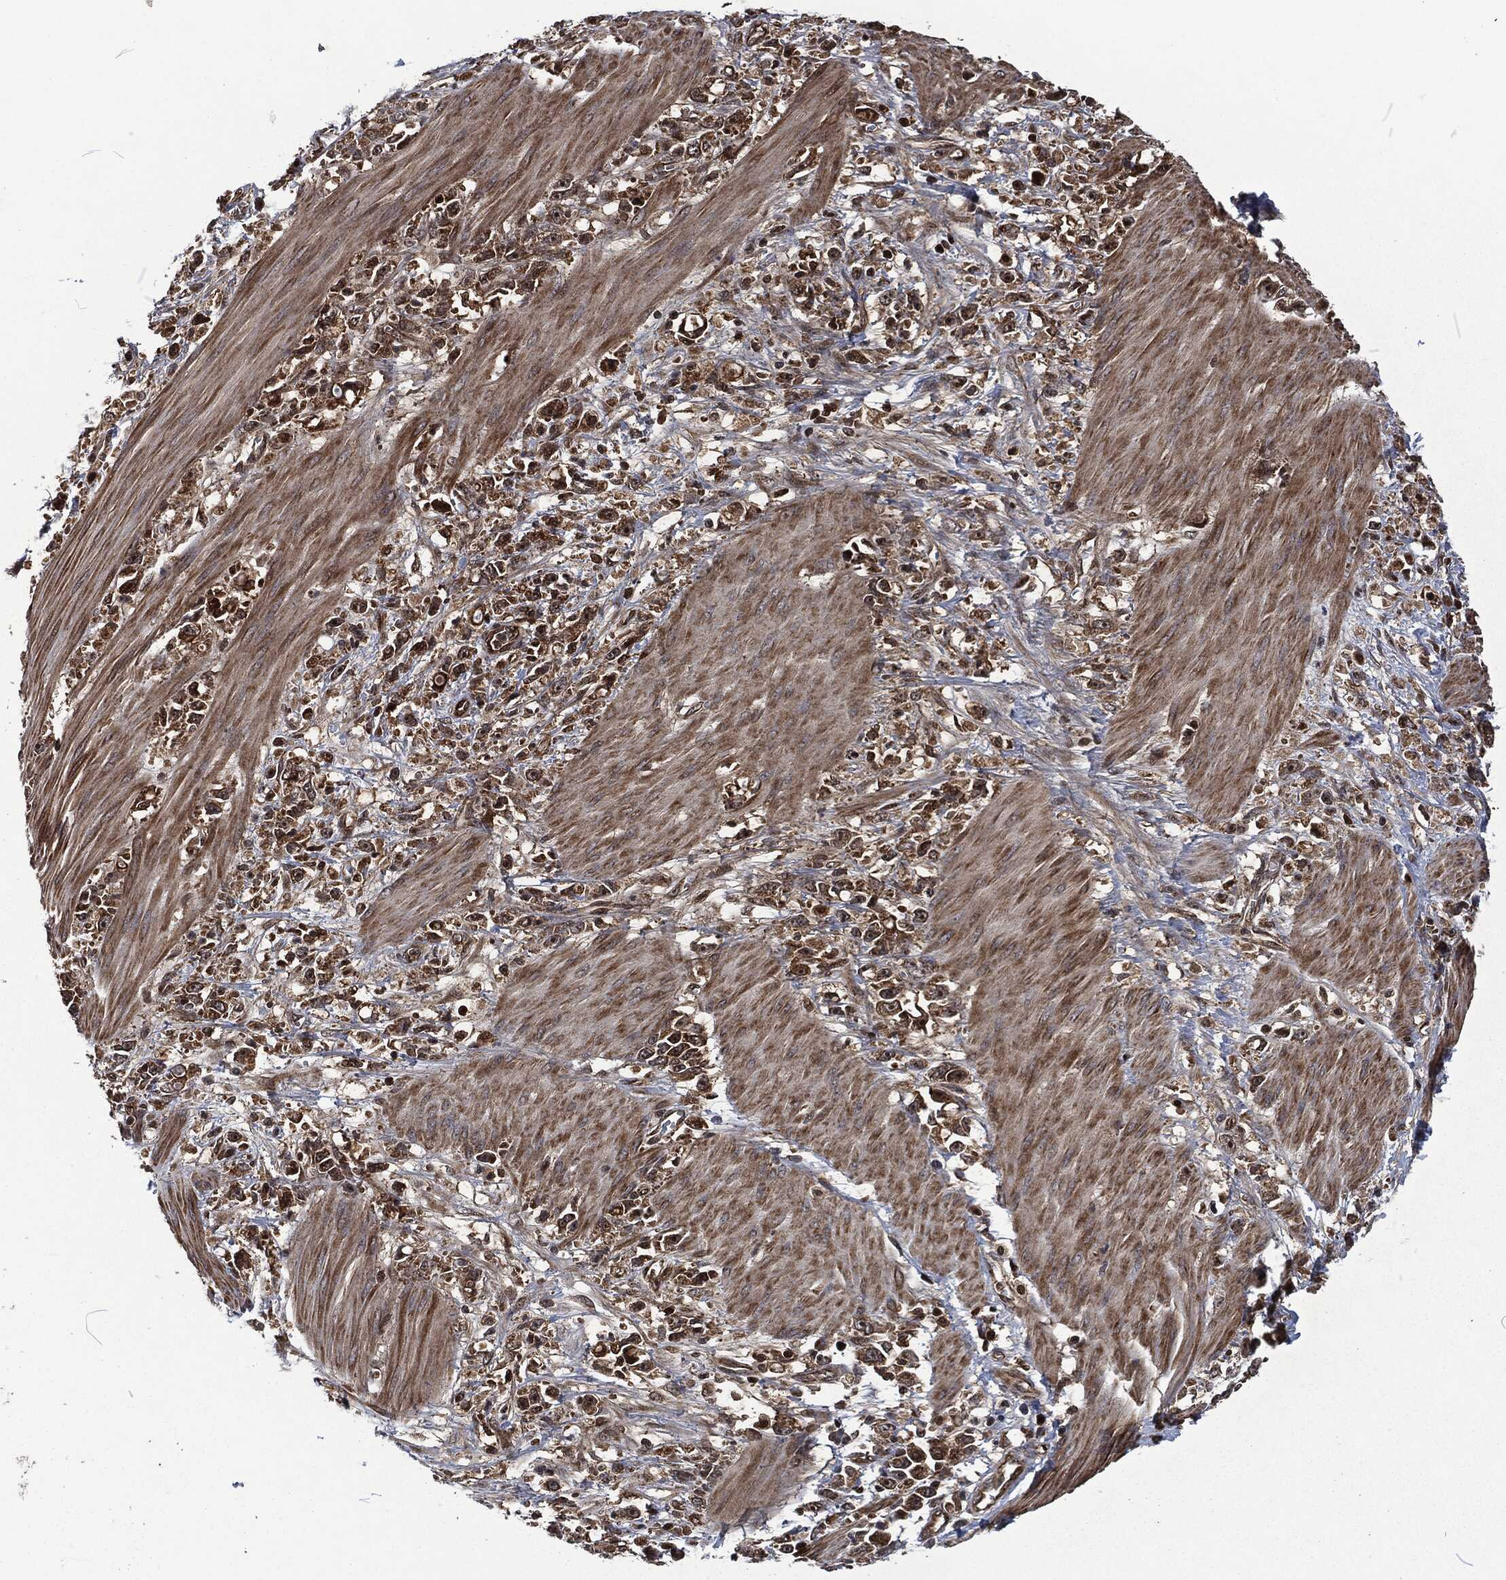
{"staining": {"intensity": "moderate", "quantity": ">75%", "location": "cytoplasmic/membranous"}, "tissue": "stomach cancer", "cell_type": "Tumor cells", "image_type": "cancer", "snomed": [{"axis": "morphology", "description": "Adenocarcinoma, NOS"}, {"axis": "topography", "description": "Stomach"}], "caption": "Tumor cells reveal medium levels of moderate cytoplasmic/membranous positivity in approximately >75% of cells in adenocarcinoma (stomach).", "gene": "CMPK2", "patient": {"sex": "female", "age": 59}}